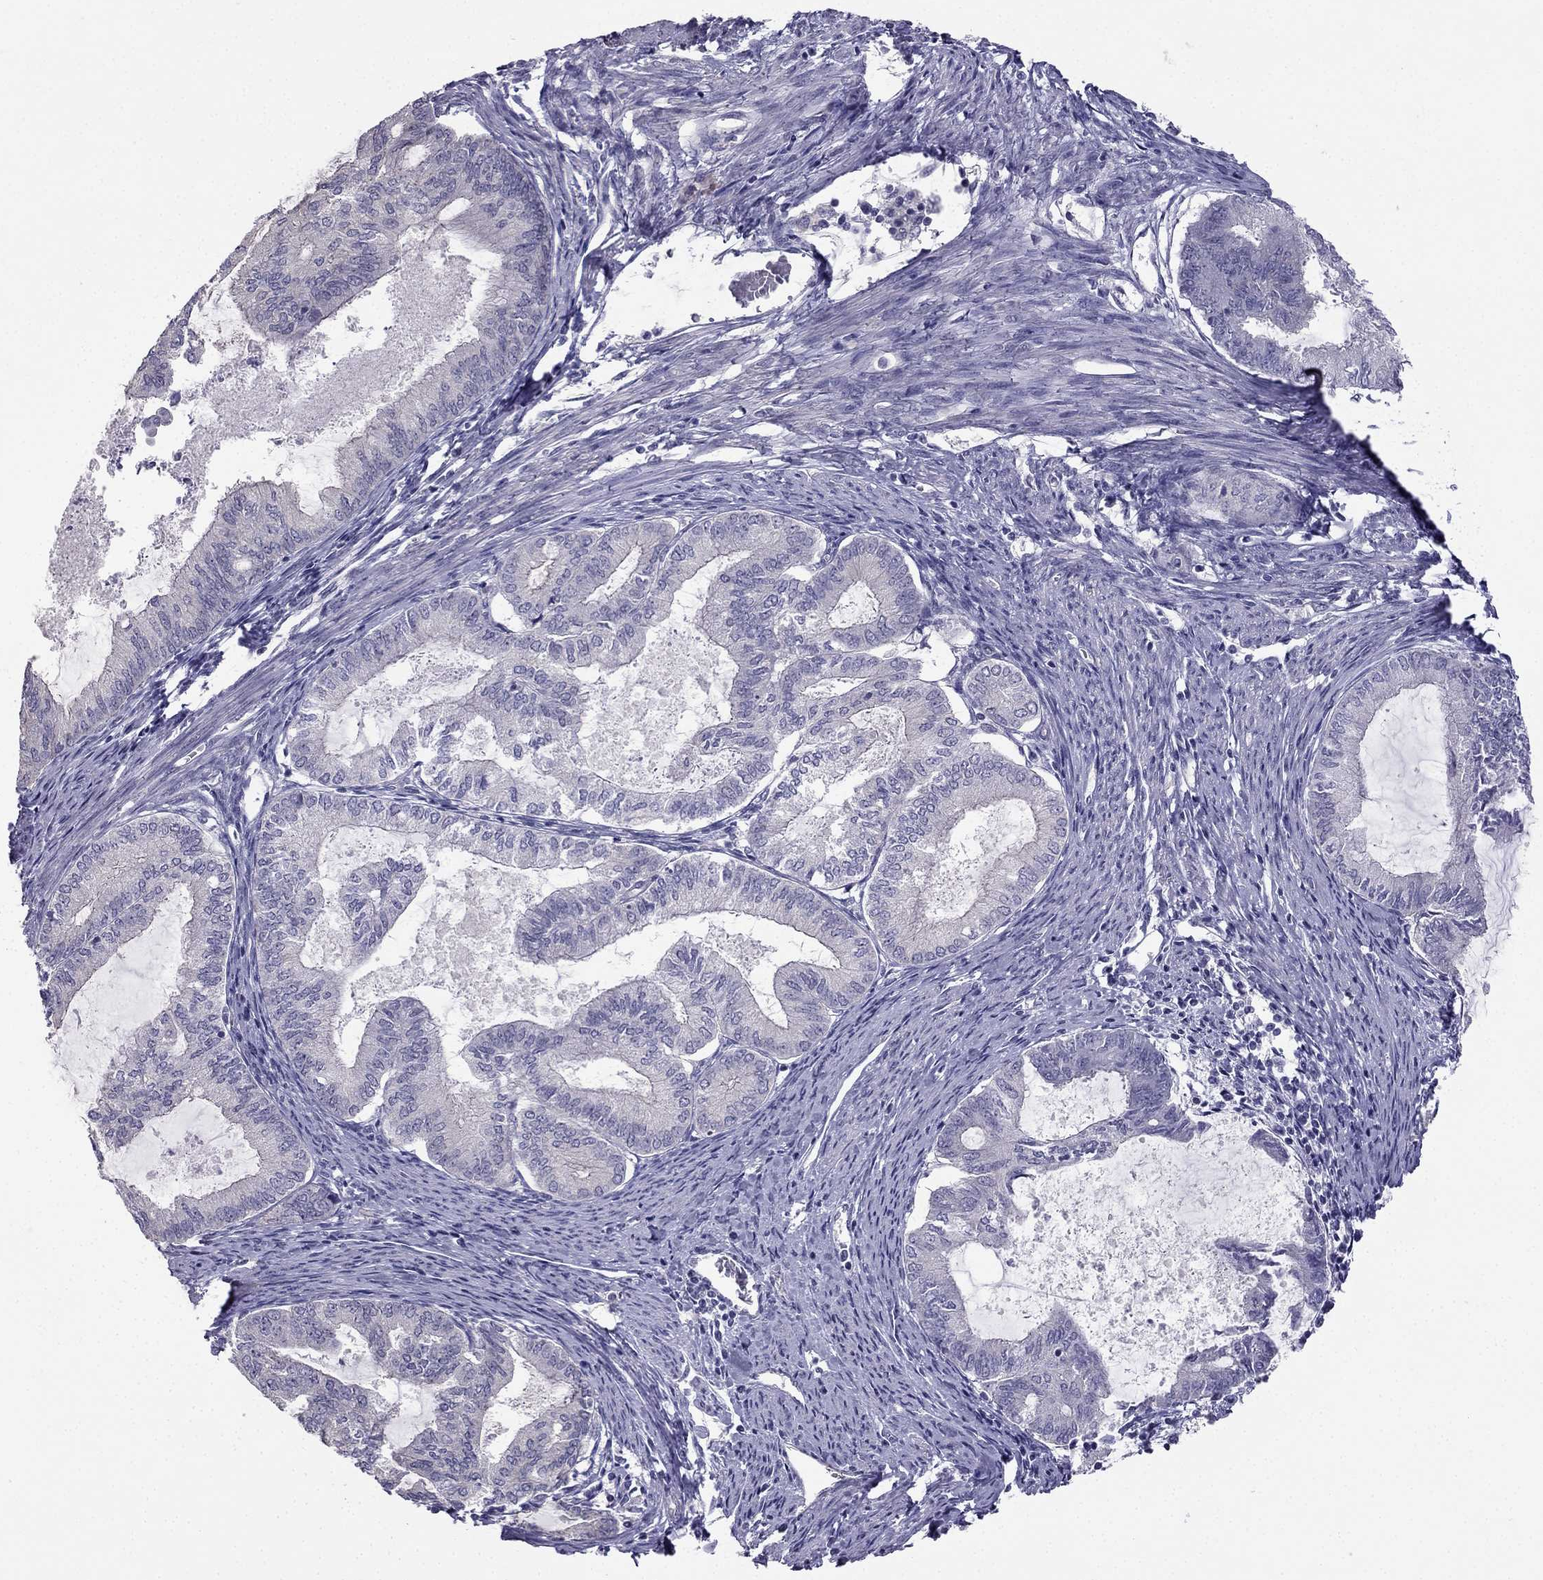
{"staining": {"intensity": "negative", "quantity": "none", "location": "none"}, "tissue": "endometrial cancer", "cell_type": "Tumor cells", "image_type": "cancer", "snomed": [{"axis": "morphology", "description": "Adenocarcinoma, NOS"}, {"axis": "topography", "description": "Endometrium"}], "caption": "Immunohistochemistry histopathology image of human endometrial cancer (adenocarcinoma) stained for a protein (brown), which displays no positivity in tumor cells. Brightfield microscopy of immunohistochemistry stained with DAB (brown) and hematoxylin (blue), captured at high magnification.", "gene": "HSFX1", "patient": {"sex": "female", "age": 86}}